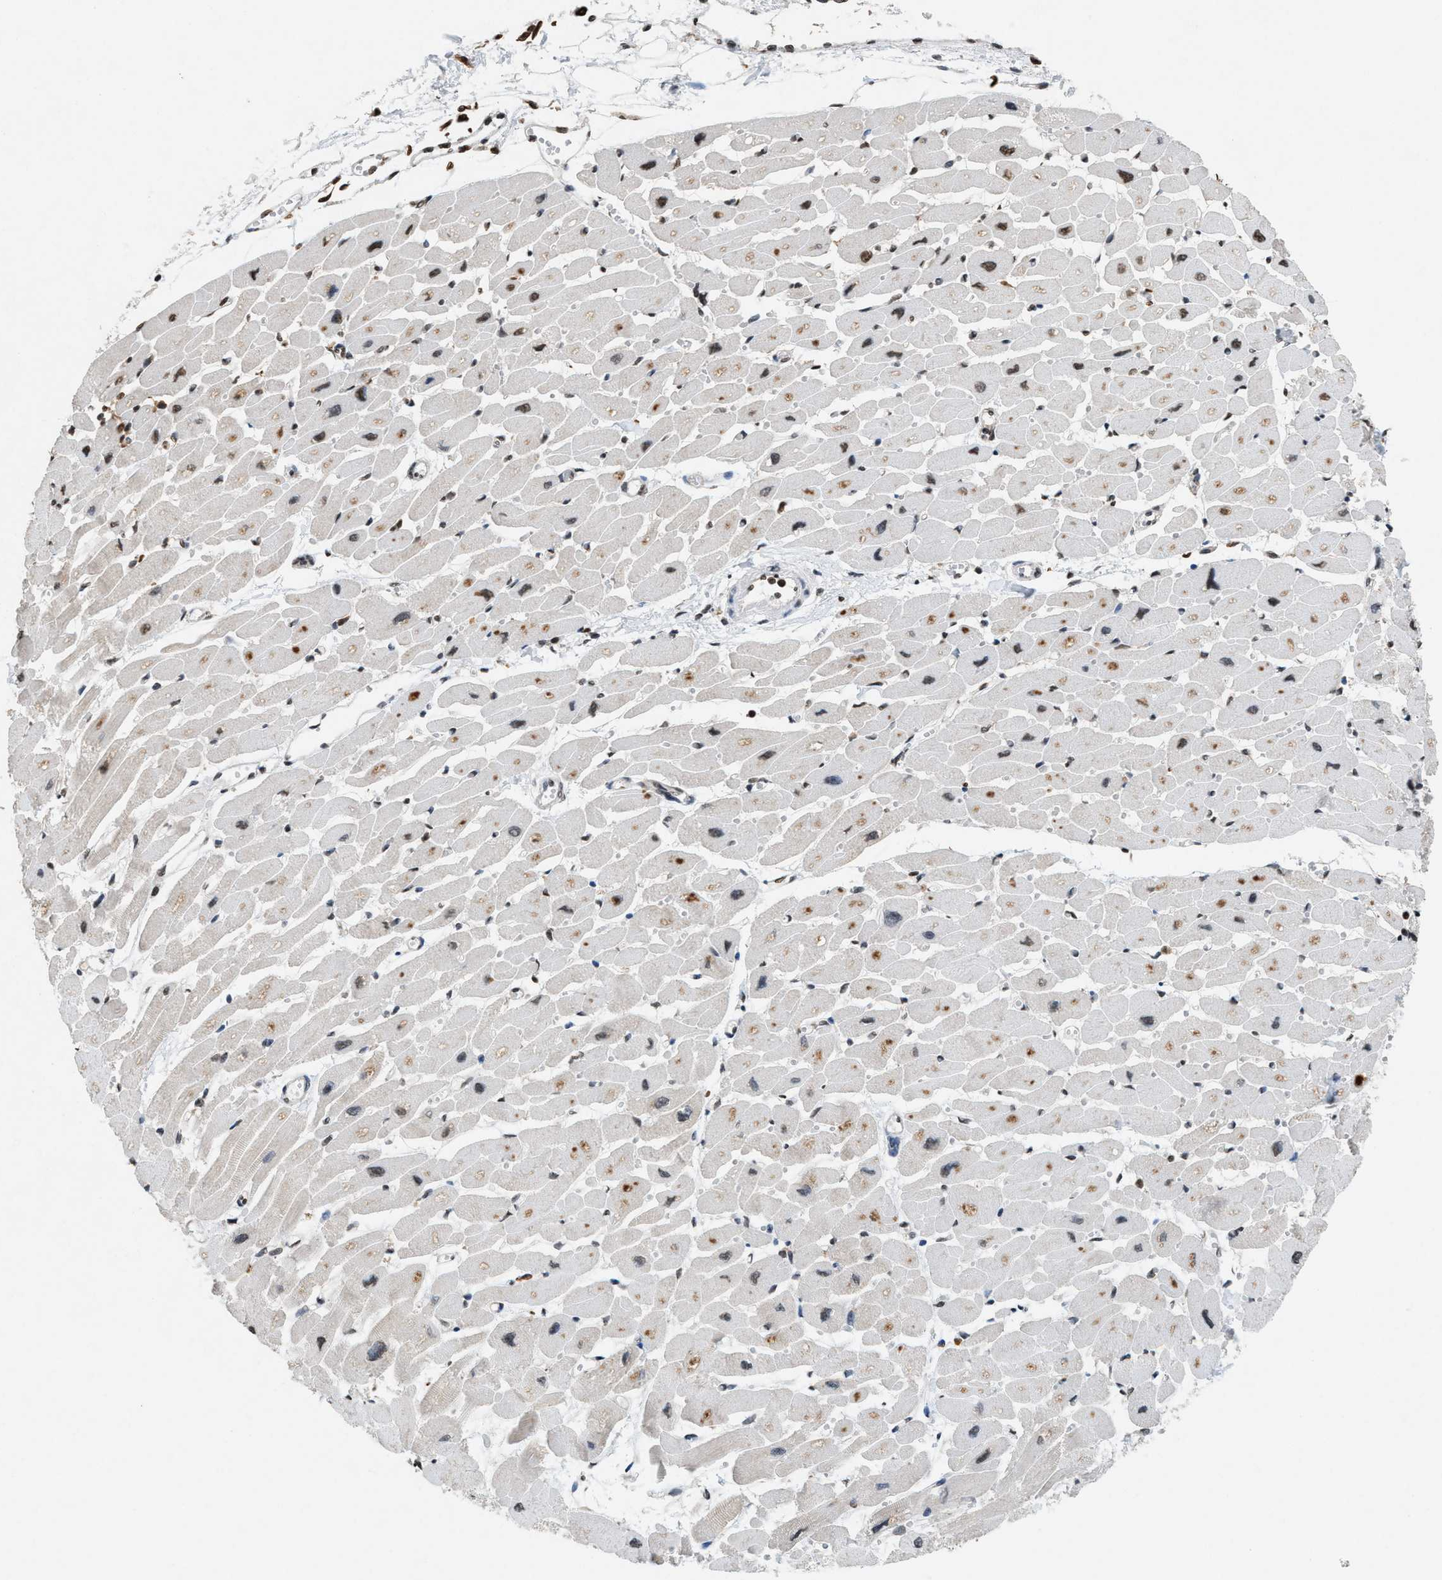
{"staining": {"intensity": "moderate", "quantity": "25%-75%", "location": "nuclear"}, "tissue": "heart muscle", "cell_type": "Cardiomyocytes", "image_type": "normal", "snomed": [{"axis": "morphology", "description": "Normal tissue, NOS"}, {"axis": "topography", "description": "Heart"}], "caption": "Immunohistochemistry (IHC) staining of normal heart muscle, which shows medium levels of moderate nuclear staining in approximately 25%-75% of cardiomyocytes indicating moderate nuclear protein staining. The staining was performed using DAB (3,3'-diaminobenzidine) (brown) for protein detection and nuclei were counterstained in hematoxylin (blue).", "gene": "NUP88", "patient": {"sex": "female", "age": 54}}